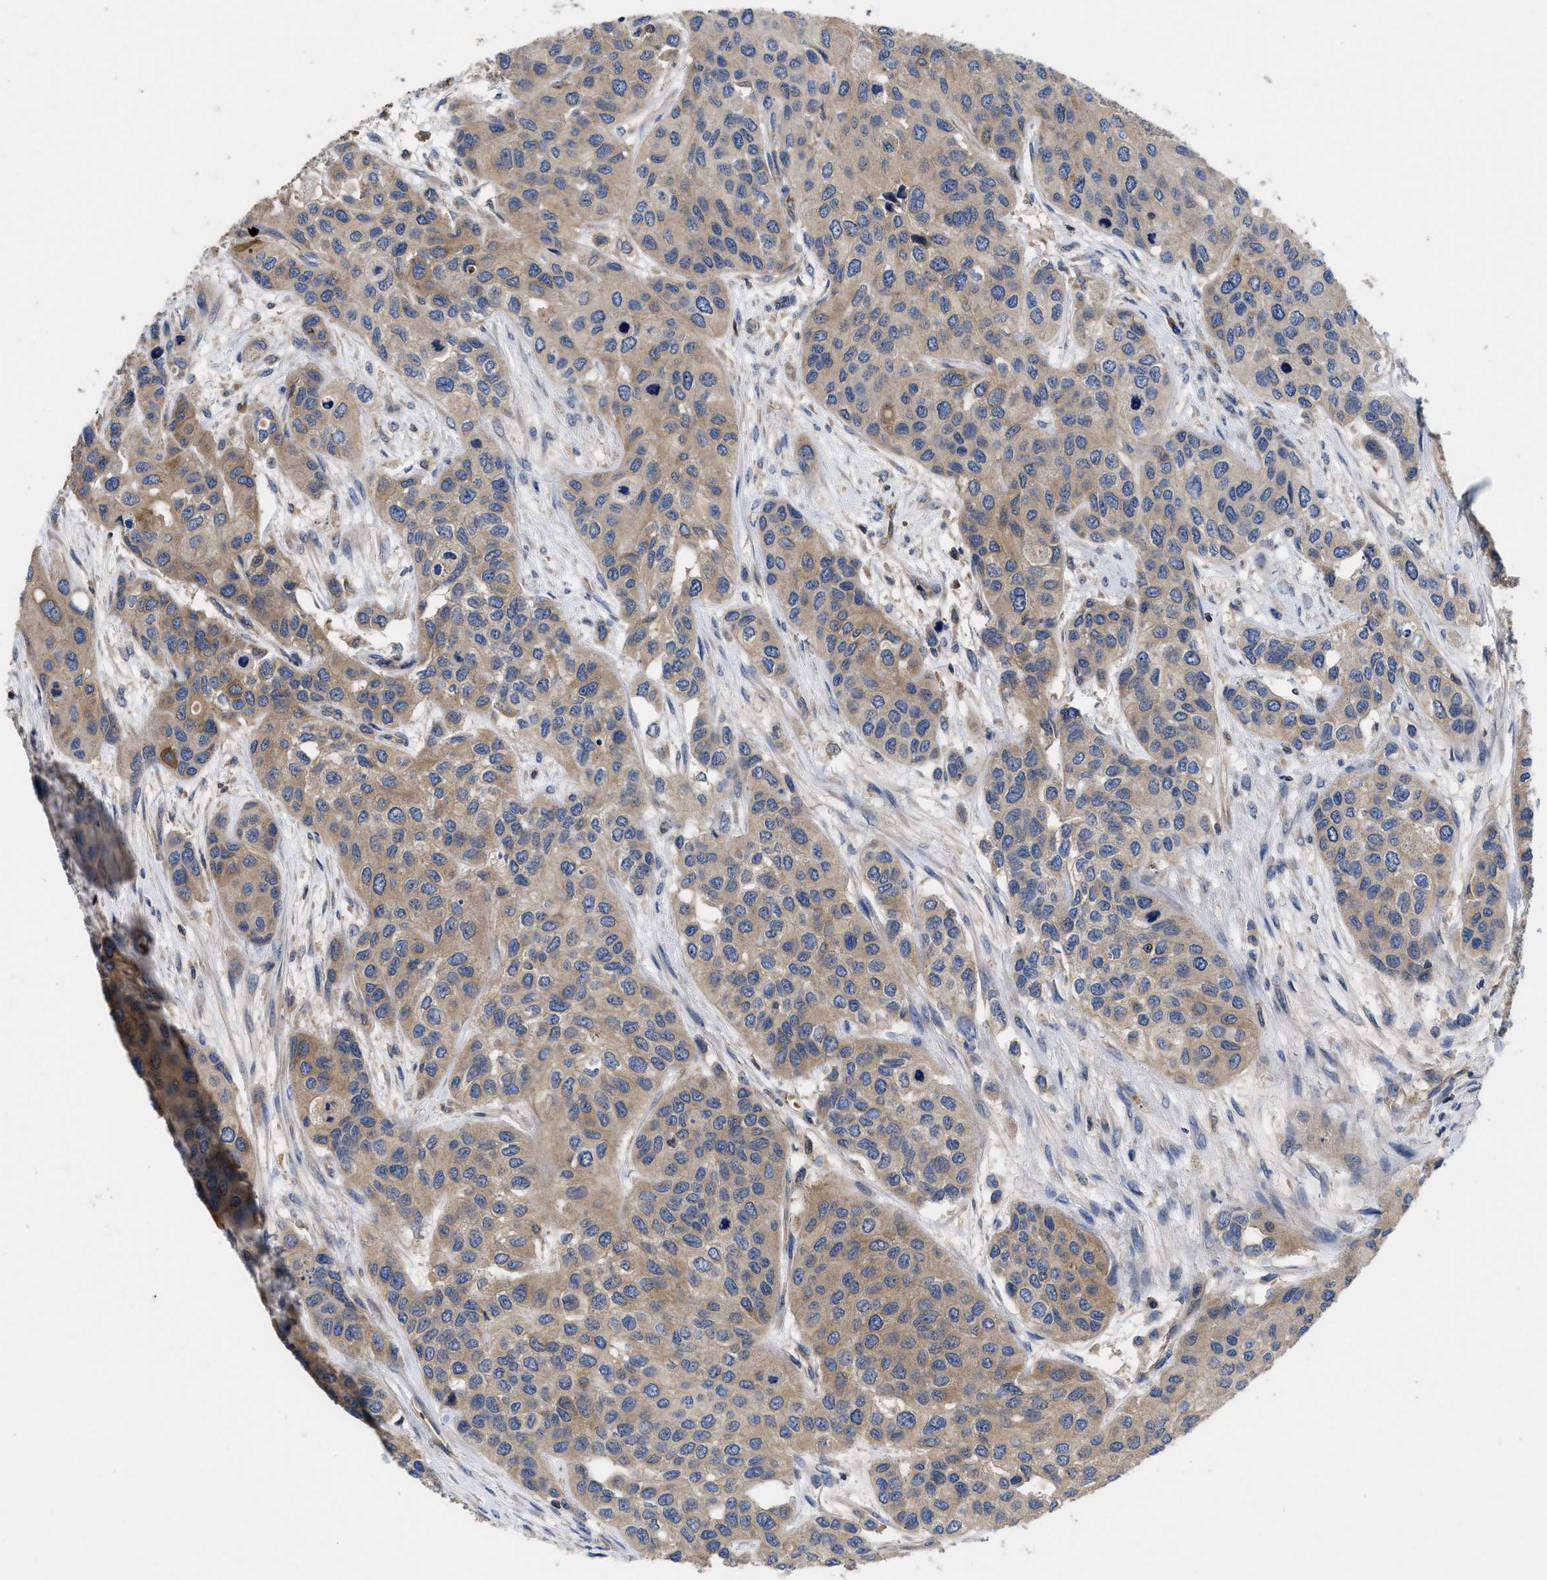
{"staining": {"intensity": "moderate", "quantity": ">75%", "location": "cytoplasmic/membranous"}, "tissue": "urothelial cancer", "cell_type": "Tumor cells", "image_type": "cancer", "snomed": [{"axis": "morphology", "description": "Urothelial carcinoma, High grade"}, {"axis": "topography", "description": "Urinary bladder"}], "caption": "Moderate cytoplasmic/membranous expression for a protein is identified in about >75% of tumor cells of high-grade urothelial carcinoma using immunohistochemistry.", "gene": "YBEY", "patient": {"sex": "female", "age": 56}}